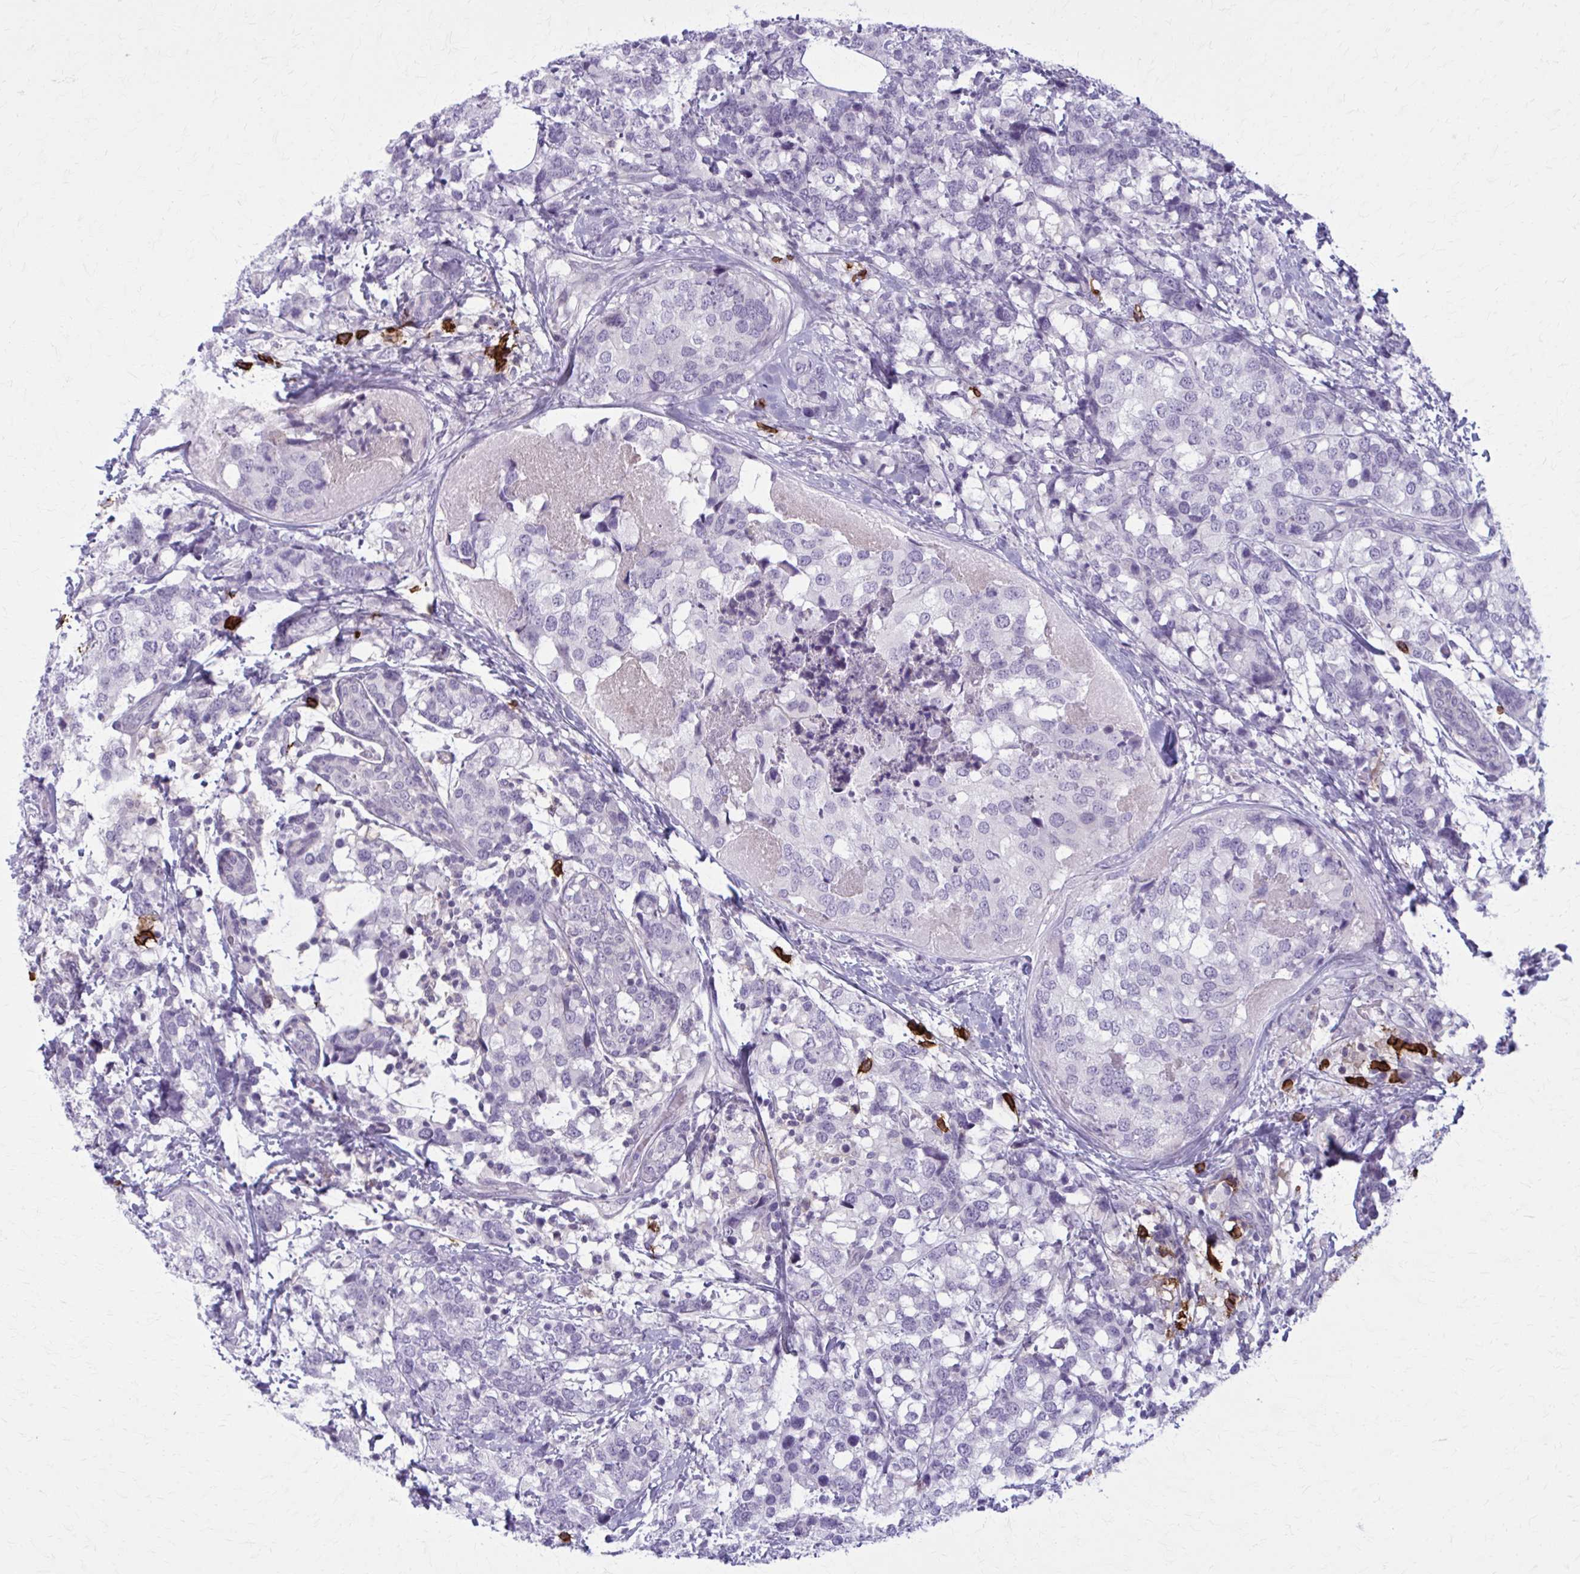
{"staining": {"intensity": "negative", "quantity": "none", "location": "none"}, "tissue": "breast cancer", "cell_type": "Tumor cells", "image_type": "cancer", "snomed": [{"axis": "morphology", "description": "Lobular carcinoma"}, {"axis": "topography", "description": "Breast"}], "caption": "The histopathology image demonstrates no staining of tumor cells in lobular carcinoma (breast). (Immunohistochemistry (ihc), brightfield microscopy, high magnification).", "gene": "CD38", "patient": {"sex": "female", "age": 59}}